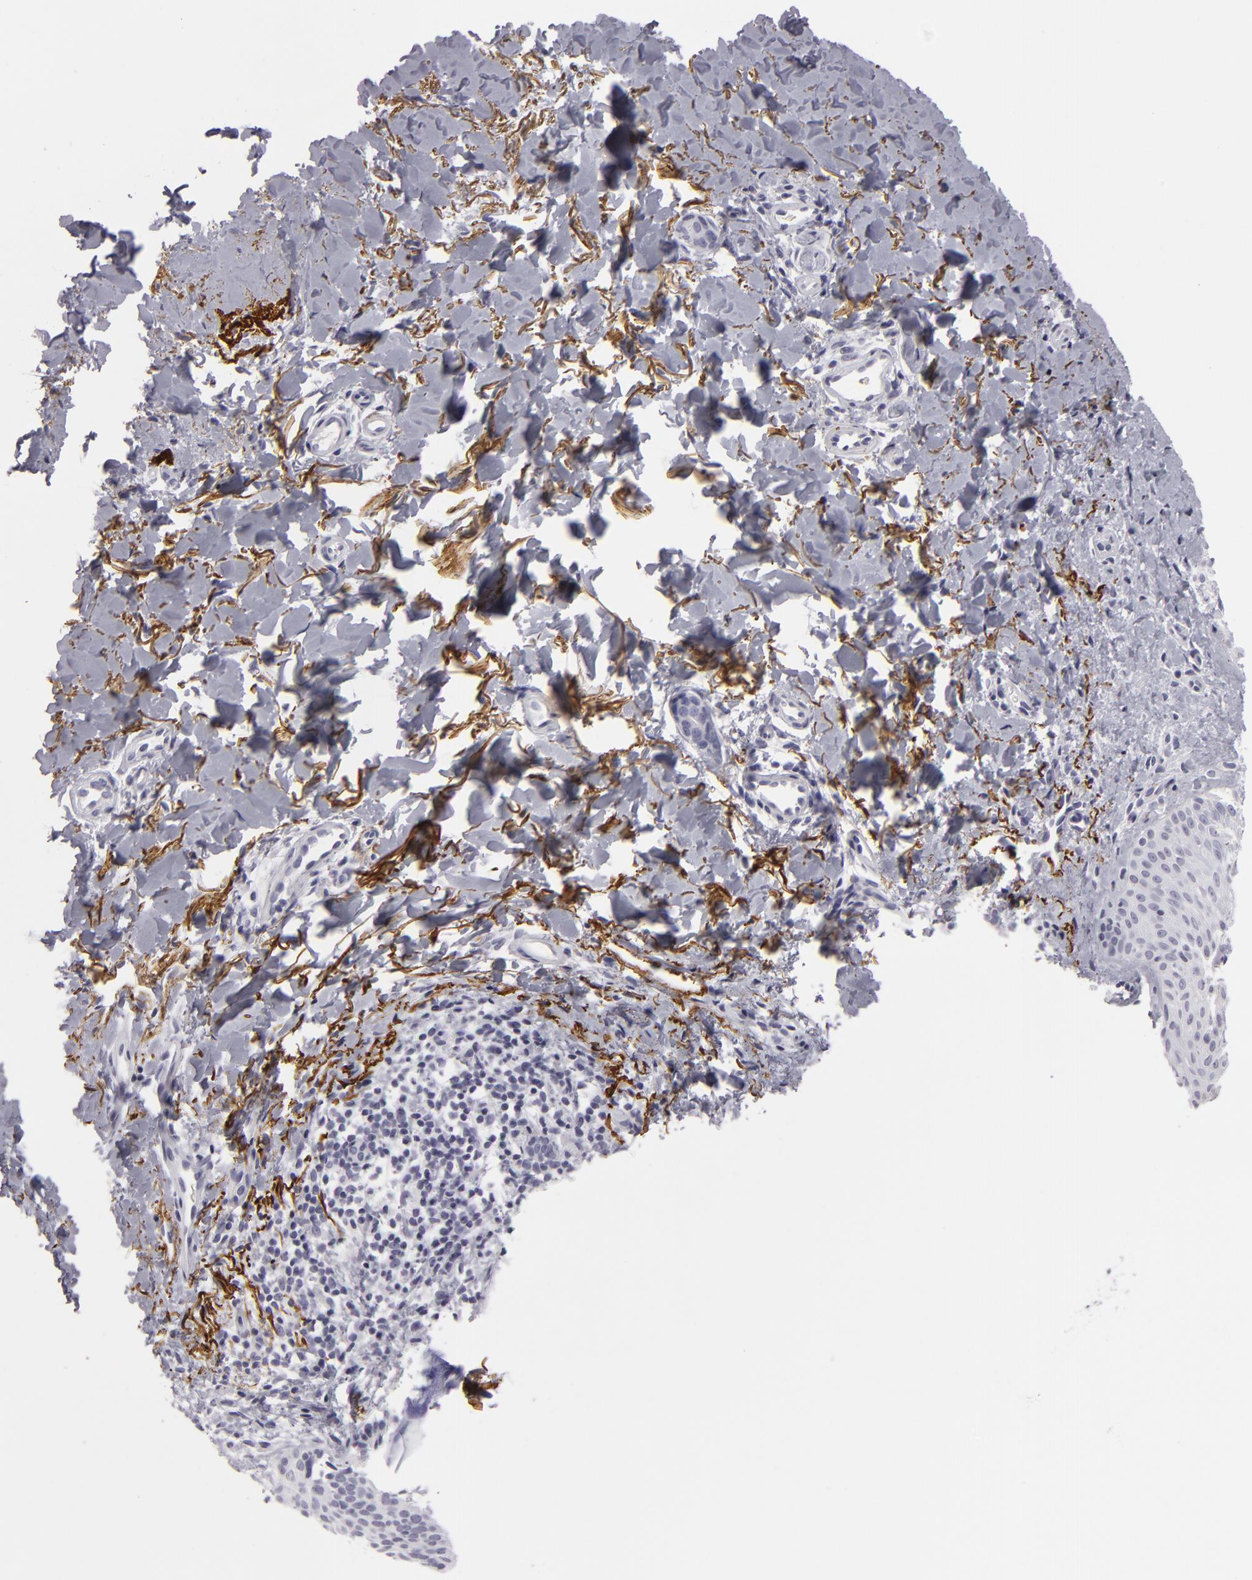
{"staining": {"intensity": "negative", "quantity": "none", "location": "none"}, "tissue": "skin cancer", "cell_type": "Tumor cells", "image_type": "cancer", "snomed": [{"axis": "morphology", "description": "Basal cell carcinoma"}, {"axis": "topography", "description": "Skin"}], "caption": "Immunohistochemistry micrograph of human skin cancer stained for a protein (brown), which reveals no positivity in tumor cells.", "gene": "C9", "patient": {"sex": "female", "age": 78}}